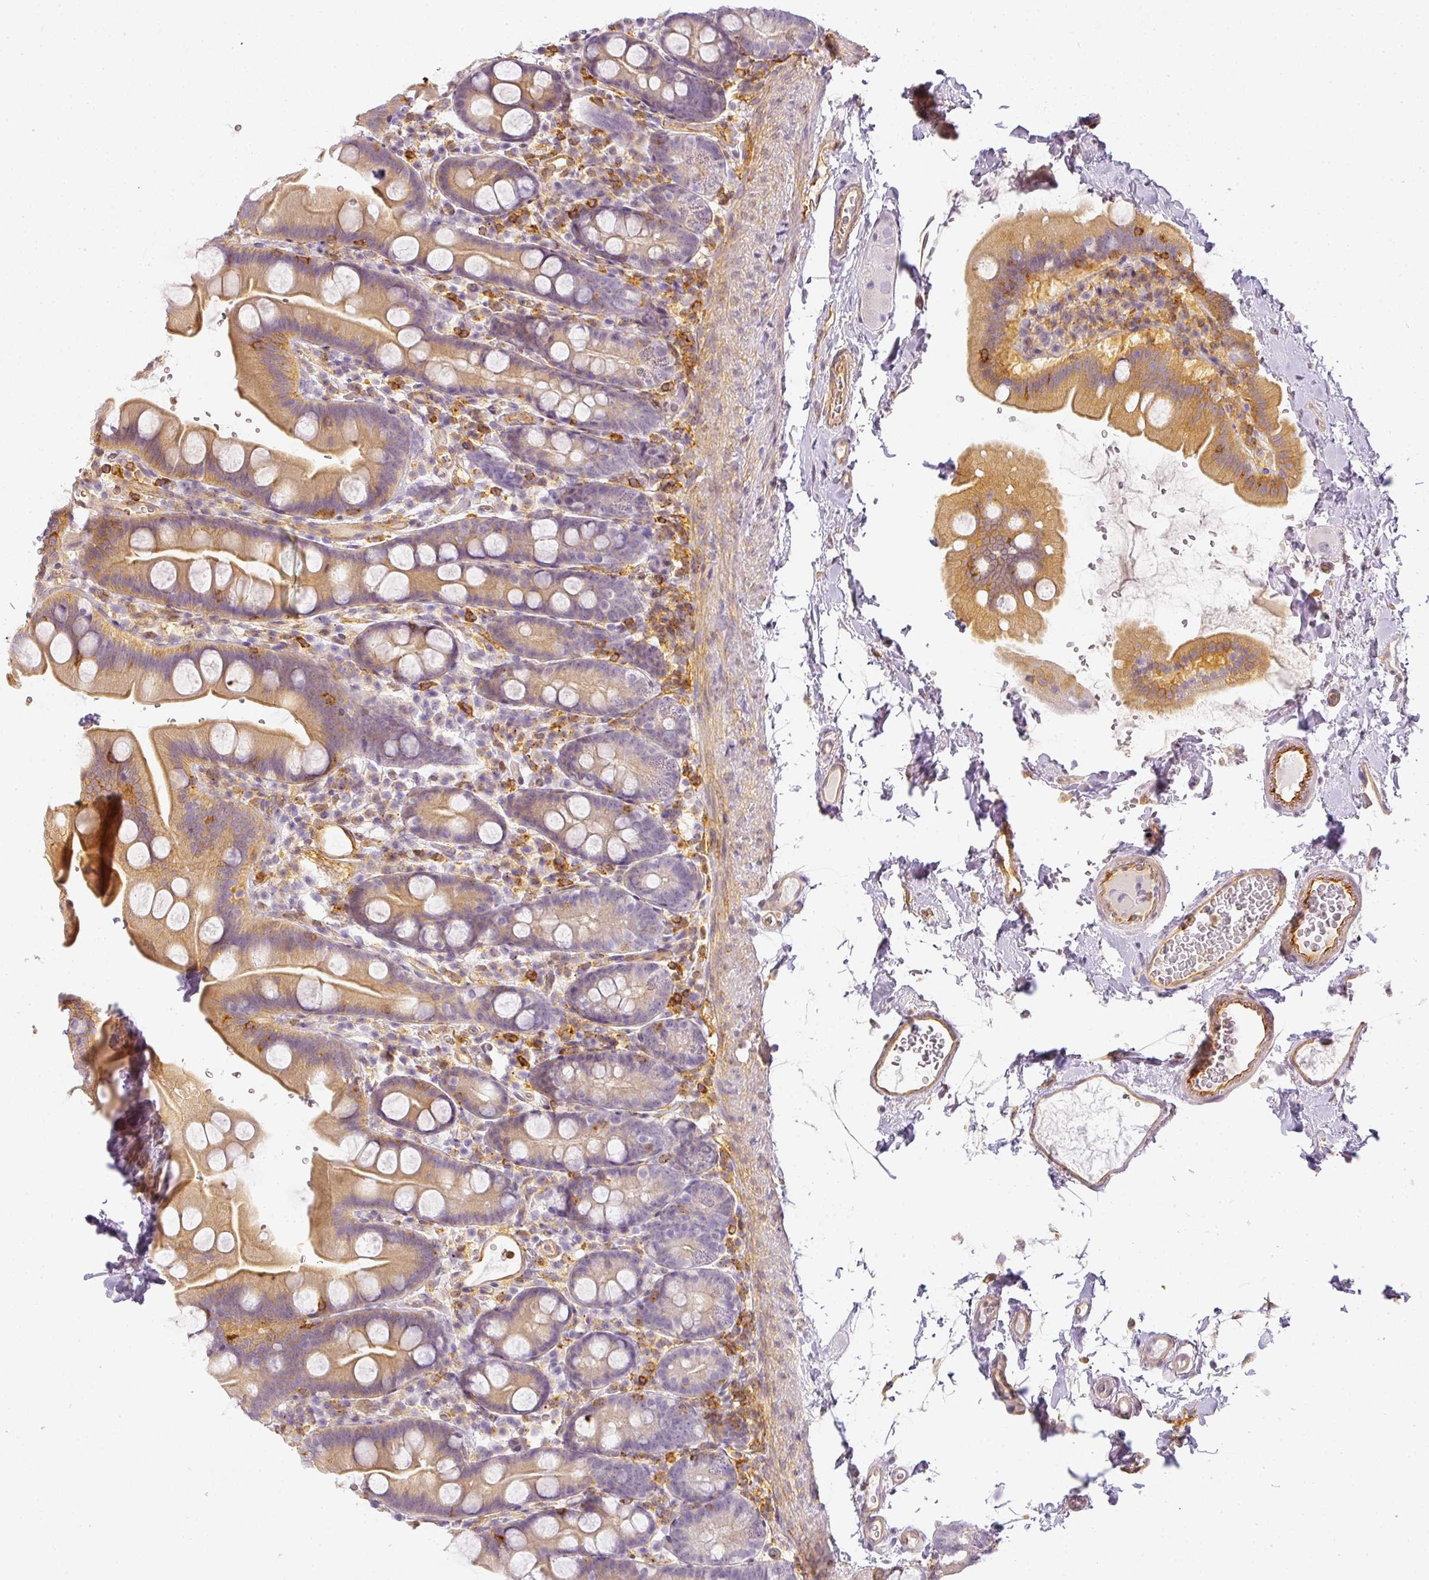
{"staining": {"intensity": "moderate", "quantity": "25%-75%", "location": "cytoplasmic/membranous"}, "tissue": "small intestine", "cell_type": "Glandular cells", "image_type": "normal", "snomed": [{"axis": "morphology", "description": "Normal tissue, NOS"}, {"axis": "topography", "description": "Small intestine"}], "caption": "Immunohistochemistry (IHC) staining of normal small intestine, which displays medium levels of moderate cytoplasmic/membranous positivity in about 25%-75% of glandular cells indicating moderate cytoplasmic/membranous protein staining. The staining was performed using DAB (3,3'-diaminobenzidine) (brown) for protein detection and nuclei were counterstained in hematoxylin (blue).", "gene": "TMEM42", "patient": {"sex": "female", "age": 68}}